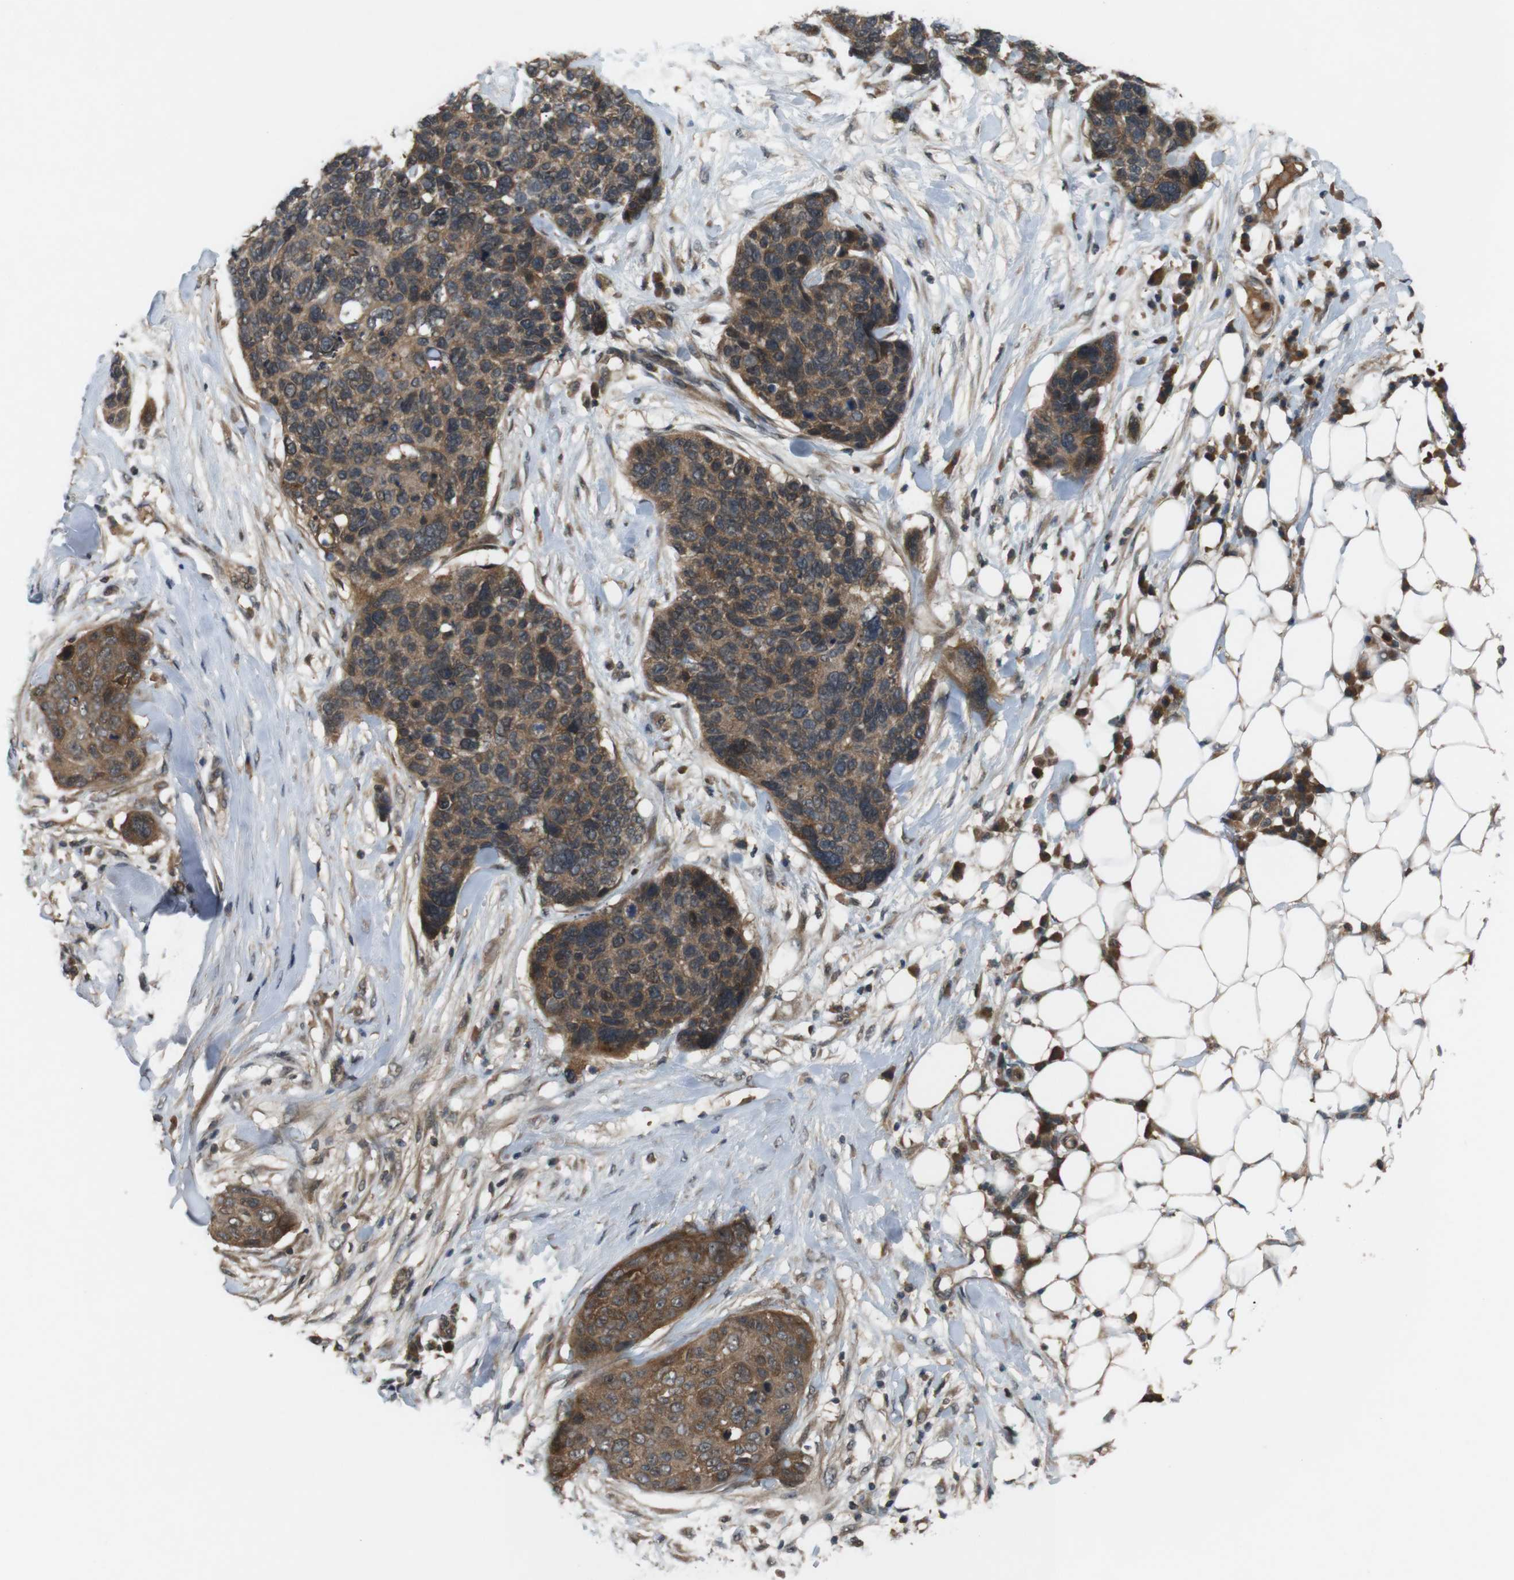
{"staining": {"intensity": "strong", "quantity": ">75%", "location": "cytoplasmic/membranous"}, "tissue": "skin cancer", "cell_type": "Tumor cells", "image_type": "cancer", "snomed": [{"axis": "morphology", "description": "Squamous cell carcinoma in situ, NOS"}, {"axis": "morphology", "description": "Squamous cell carcinoma, NOS"}, {"axis": "topography", "description": "Skin"}], "caption": "Protein staining of squamous cell carcinoma (skin) tissue shows strong cytoplasmic/membranous staining in approximately >75% of tumor cells.", "gene": "NFKBIE", "patient": {"sex": "male", "age": 93}}